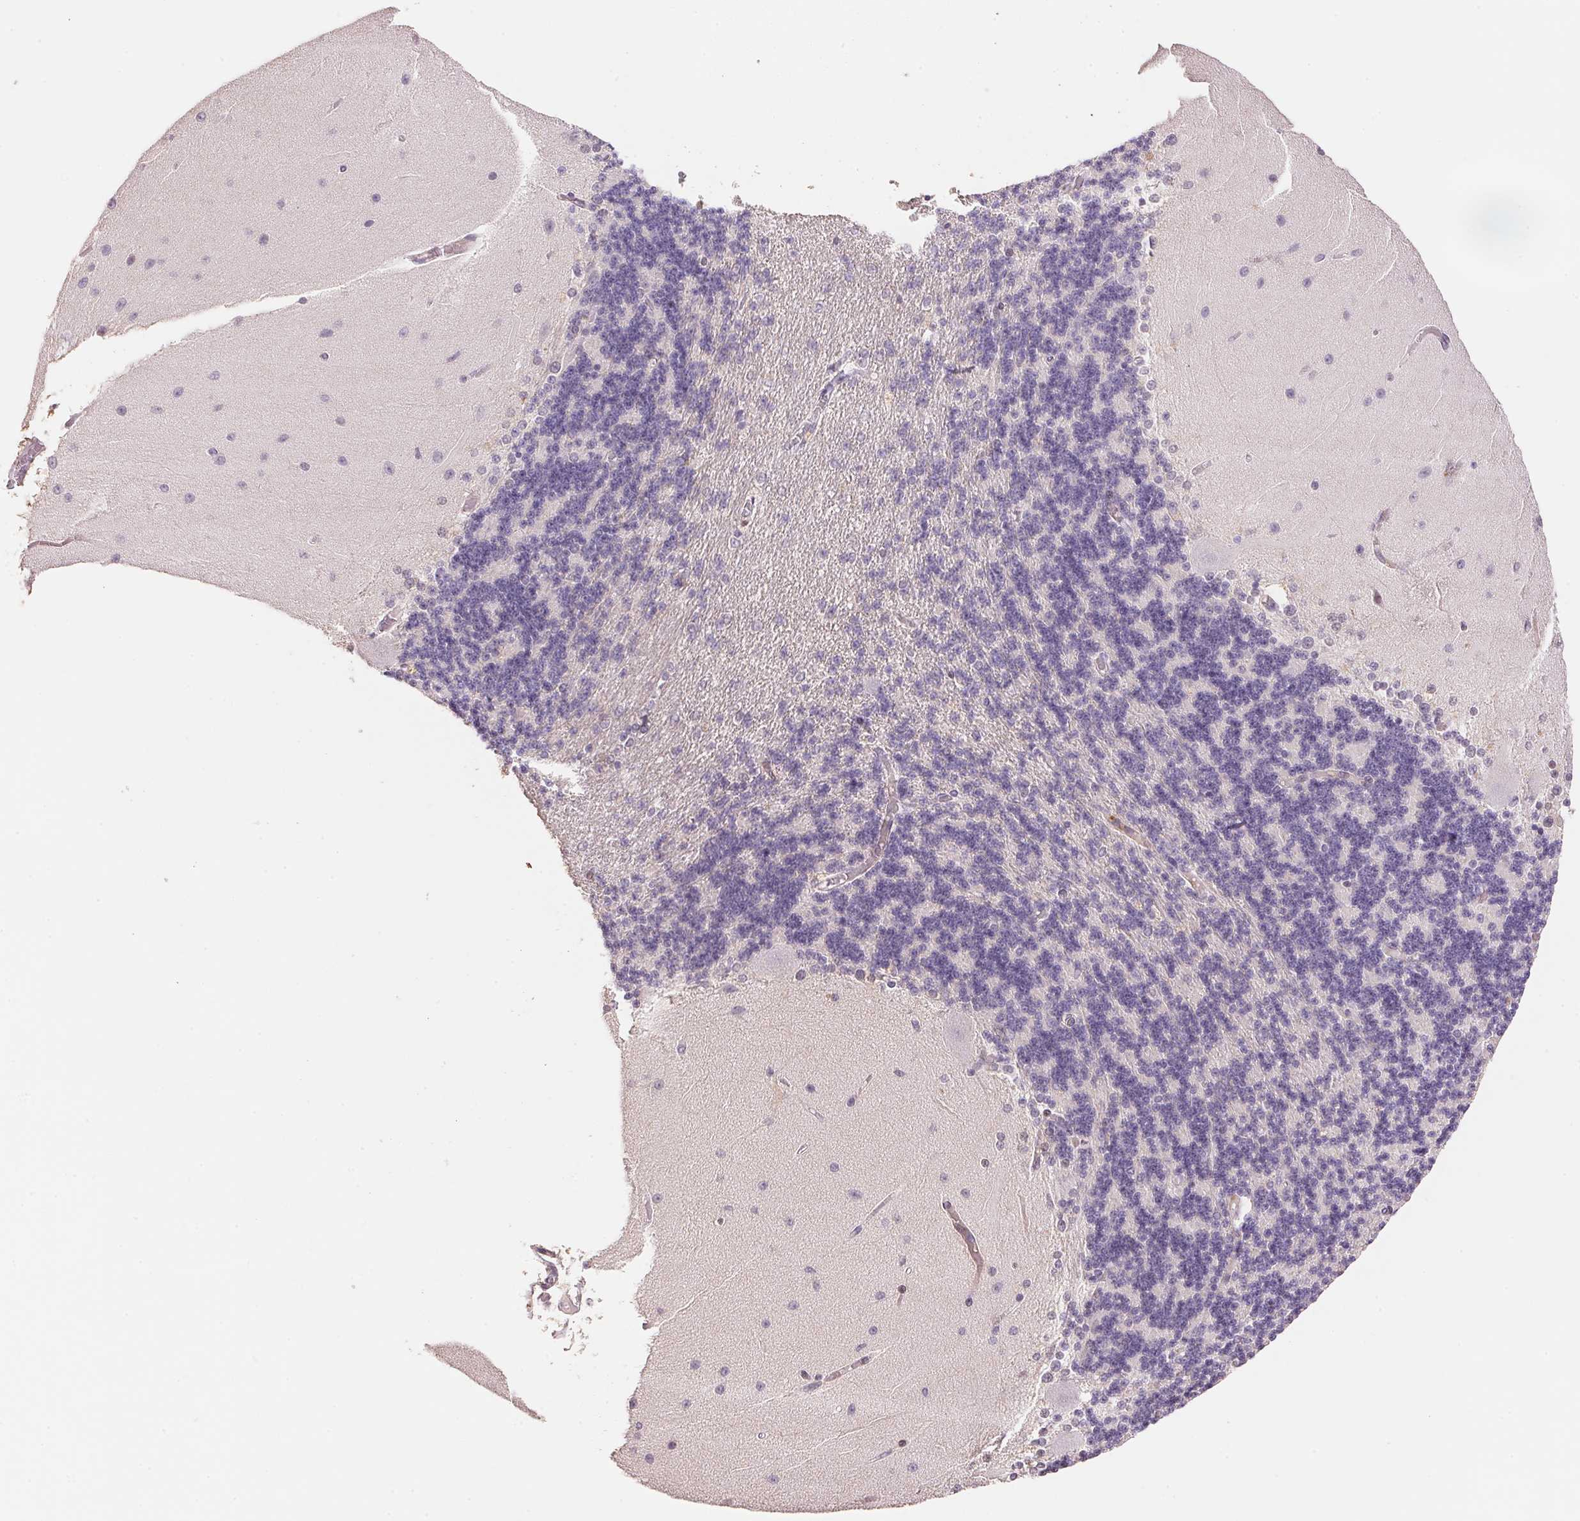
{"staining": {"intensity": "negative", "quantity": "none", "location": "none"}, "tissue": "cerebellum", "cell_type": "Cells in granular layer", "image_type": "normal", "snomed": [{"axis": "morphology", "description": "Normal tissue, NOS"}, {"axis": "topography", "description": "Cerebellum"}], "caption": "Unremarkable cerebellum was stained to show a protein in brown. There is no significant staining in cells in granular layer. (Stains: DAB IHC with hematoxylin counter stain, Microscopy: brightfield microscopy at high magnification).", "gene": "GYG2", "patient": {"sex": "female", "age": 54}}